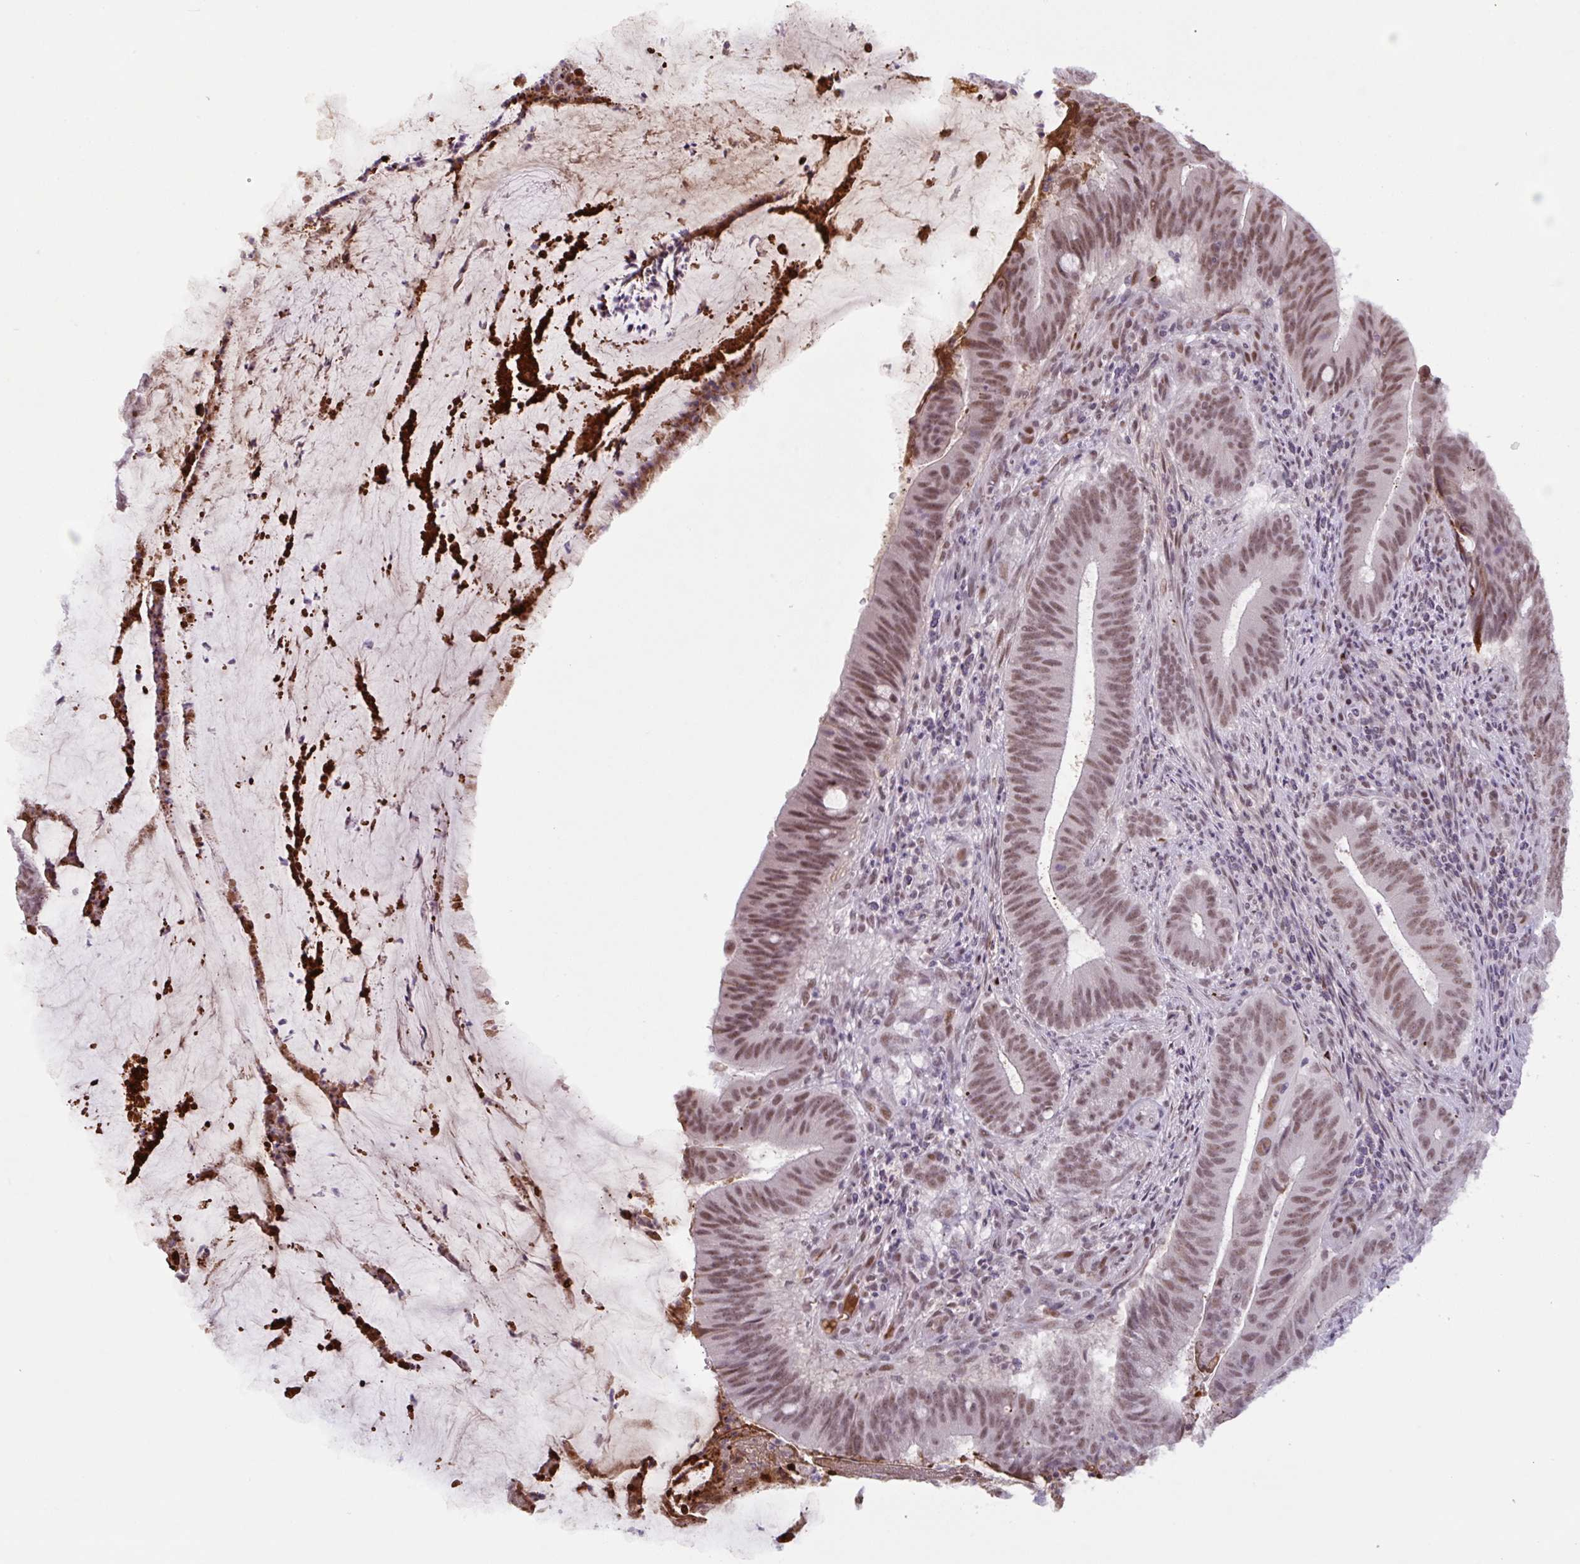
{"staining": {"intensity": "moderate", "quantity": ">75%", "location": "nuclear"}, "tissue": "colorectal cancer", "cell_type": "Tumor cells", "image_type": "cancer", "snomed": [{"axis": "morphology", "description": "Adenocarcinoma, NOS"}, {"axis": "topography", "description": "Colon"}], "caption": "Human colorectal cancer (adenocarcinoma) stained for a protein (brown) displays moderate nuclear positive staining in approximately >75% of tumor cells.", "gene": "PLG", "patient": {"sex": "female", "age": 43}}